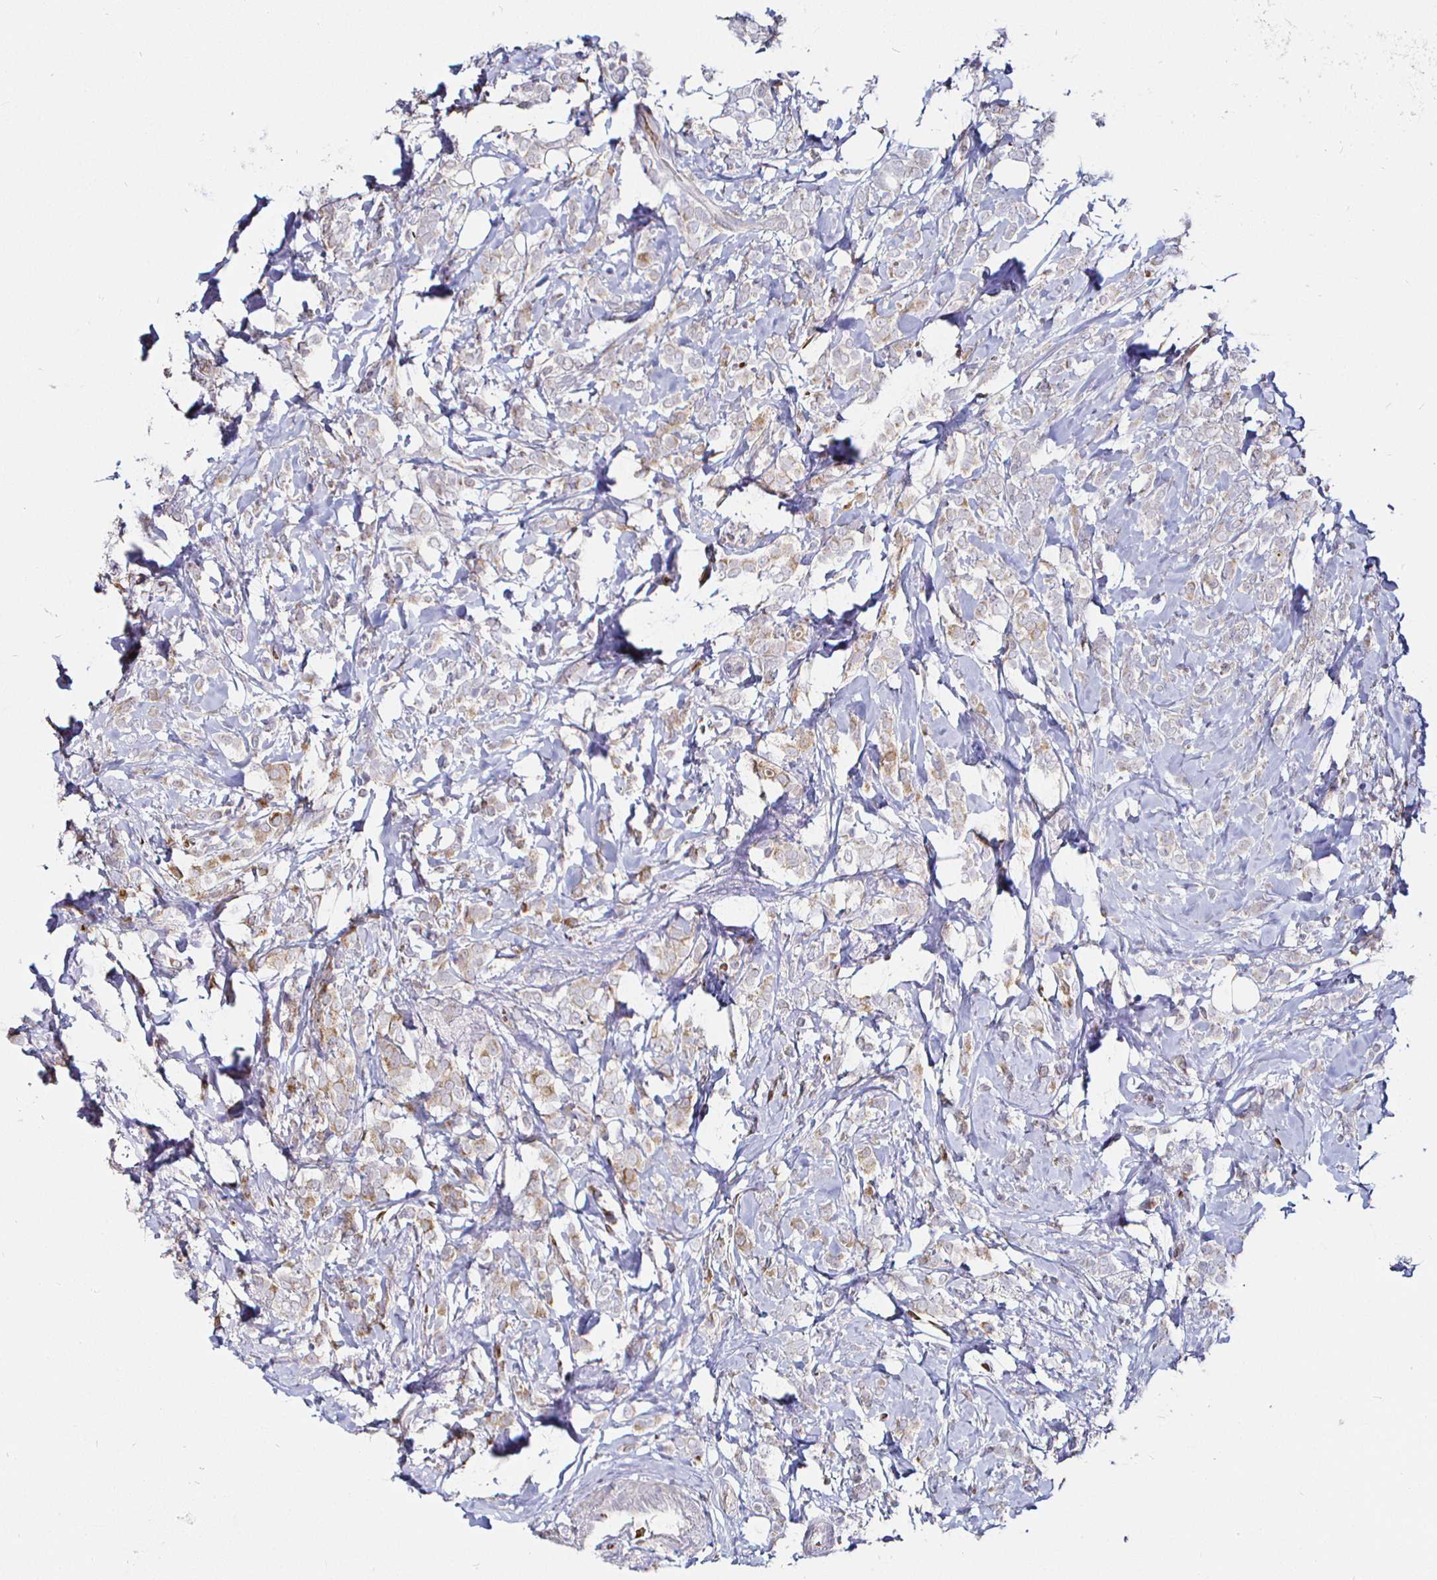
{"staining": {"intensity": "weak", "quantity": "<25%", "location": "cytoplasmic/membranous"}, "tissue": "breast cancer", "cell_type": "Tumor cells", "image_type": "cancer", "snomed": [{"axis": "morphology", "description": "Lobular carcinoma"}, {"axis": "topography", "description": "Breast"}], "caption": "Micrograph shows no protein staining in tumor cells of breast cancer tissue.", "gene": "ATG3", "patient": {"sex": "female", "age": 49}}